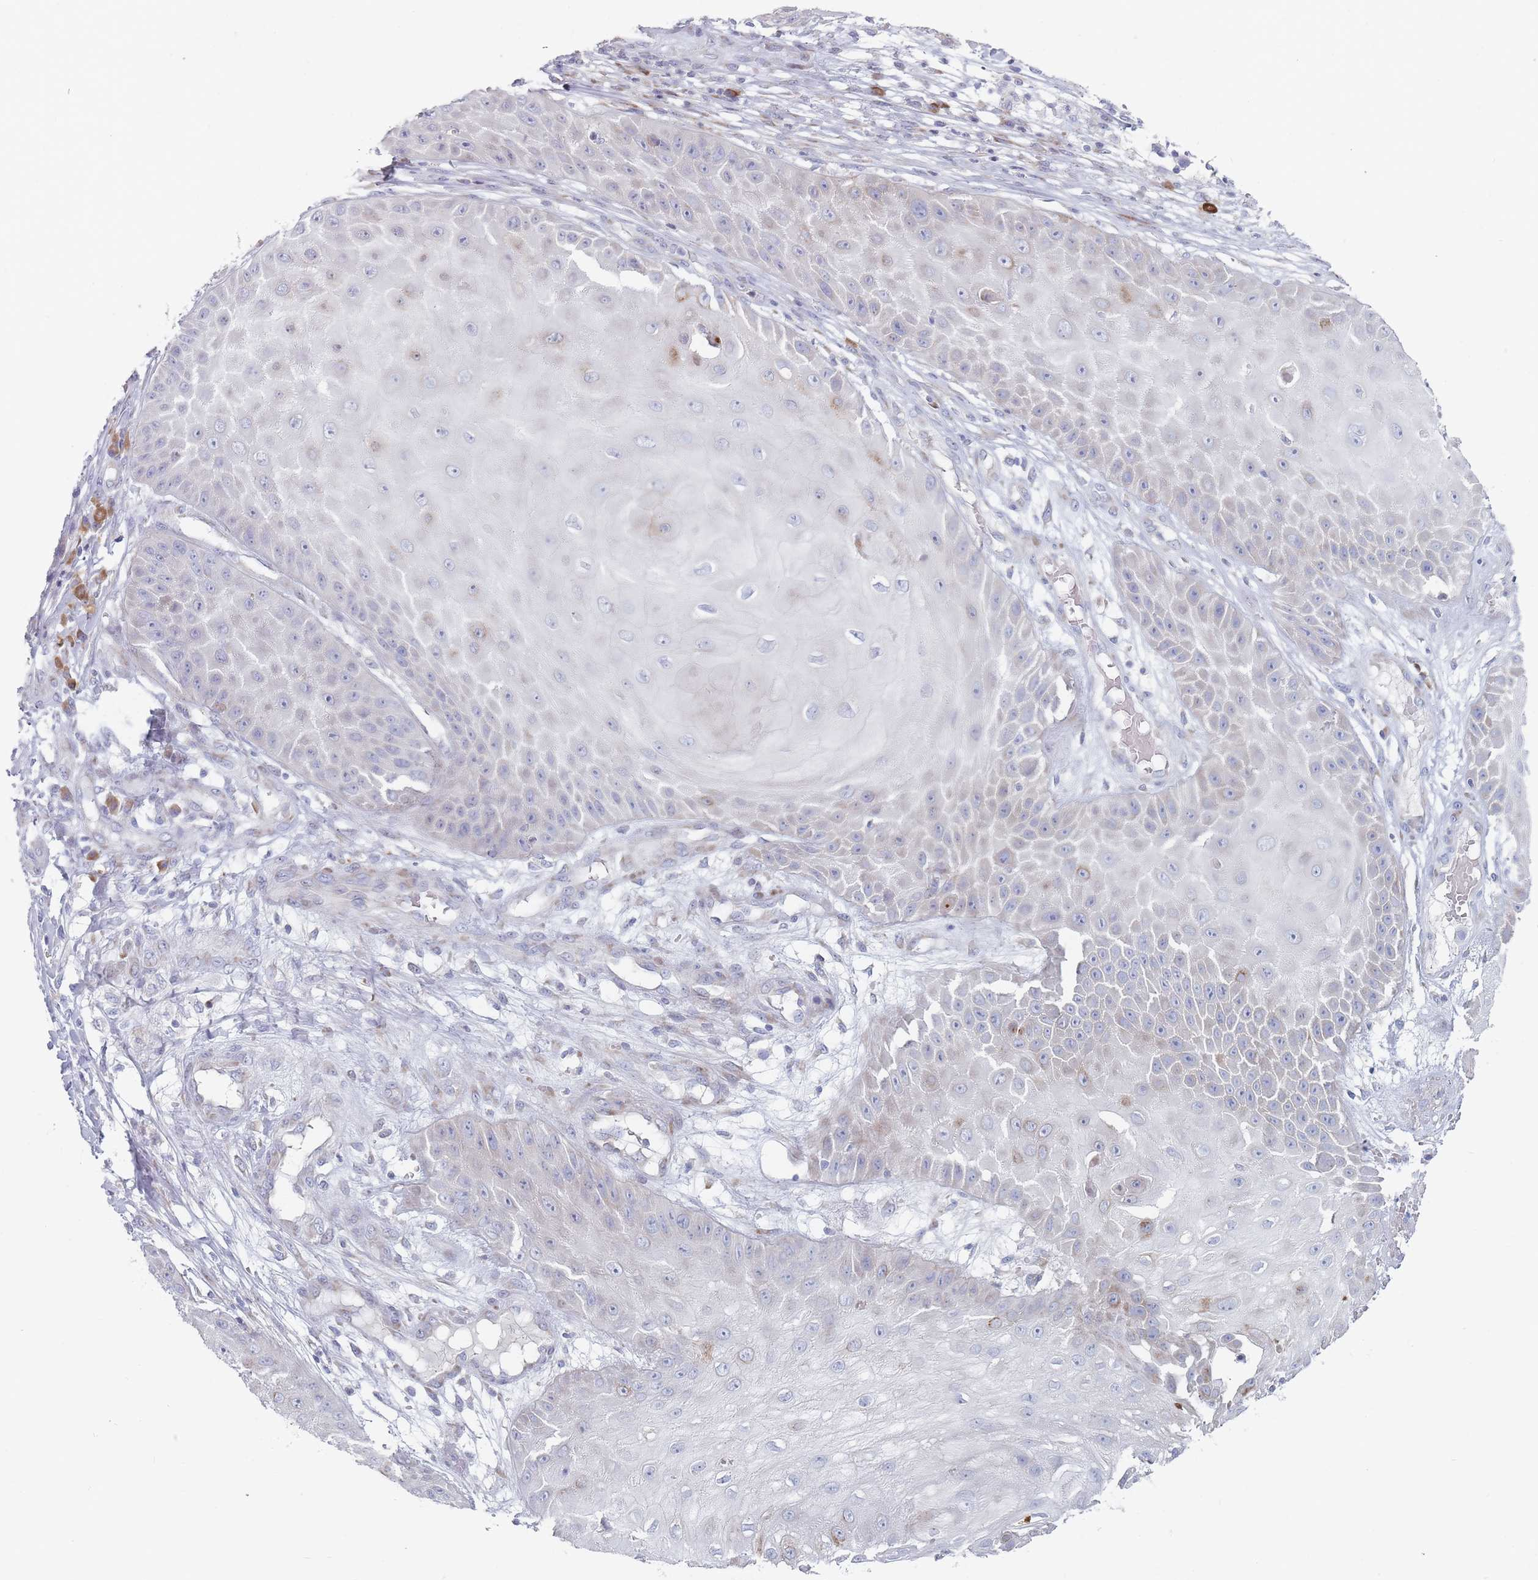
{"staining": {"intensity": "weak", "quantity": "25%-75%", "location": "cytoplasmic/membranous"}, "tissue": "skin cancer", "cell_type": "Tumor cells", "image_type": "cancer", "snomed": [{"axis": "morphology", "description": "Squamous cell carcinoma, NOS"}, {"axis": "topography", "description": "Skin"}], "caption": "A brown stain labels weak cytoplasmic/membranous staining of a protein in human skin cancer (squamous cell carcinoma) tumor cells.", "gene": "SPATS1", "patient": {"sex": "male", "age": 70}}